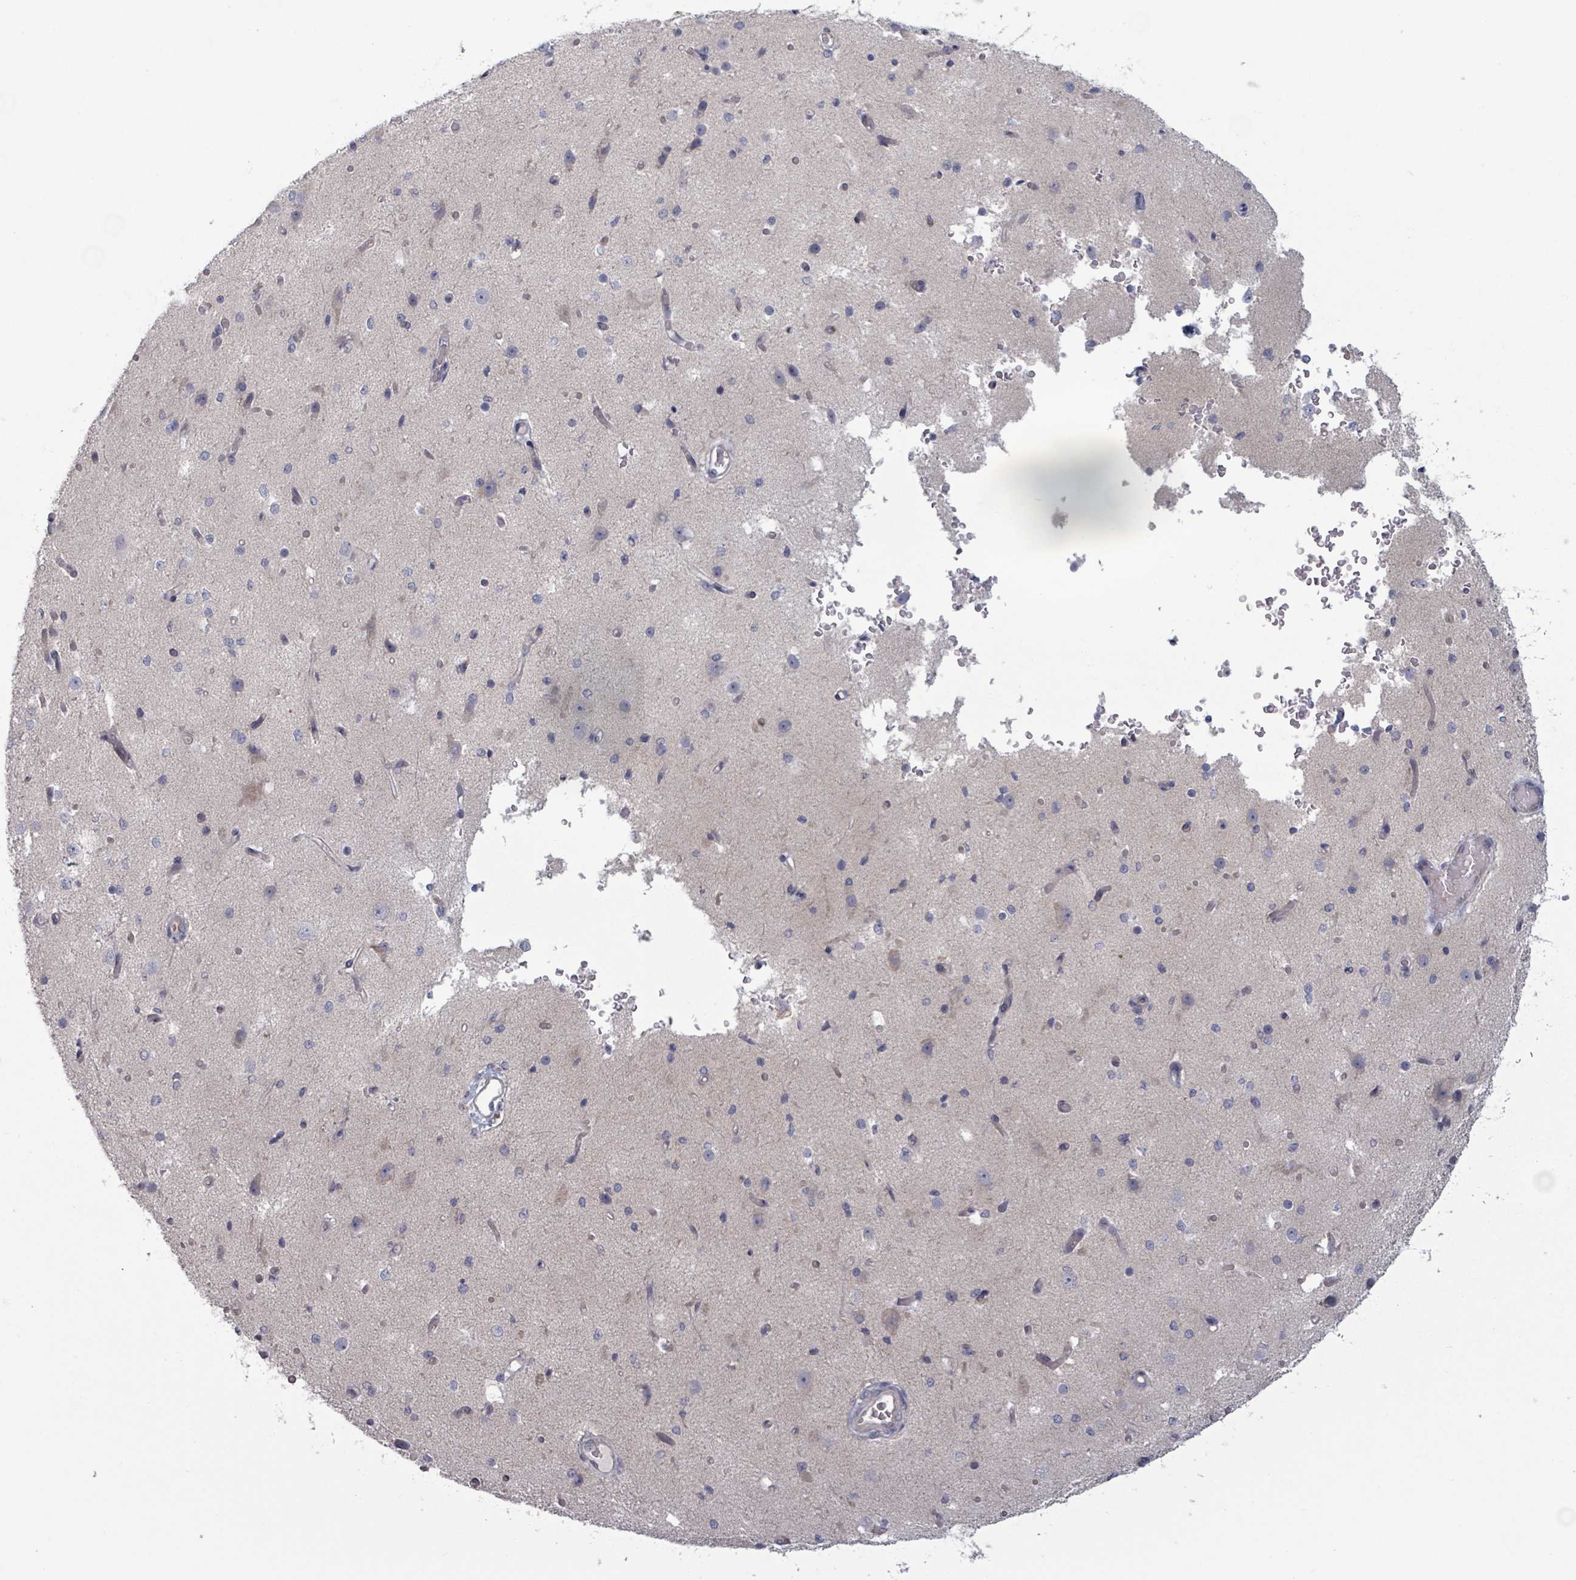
{"staining": {"intensity": "negative", "quantity": "none", "location": "none"}, "tissue": "cerebral cortex", "cell_type": "Endothelial cells", "image_type": "normal", "snomed": [{"axis": "morphology", "description": "Normal tissue, NOS"}, {"axis": "morphology", "description": "Inflammation, NOS"}, {"axis": "topography", "description": "Cerebral cortex"}], "caption": "This is an immunohistochemistry (IHC) image of normal cerebral cortex. There is no positivity in endothelial cells.", "gene": "FKBP1A", "patient": {"sex": "male", "age": 6}}